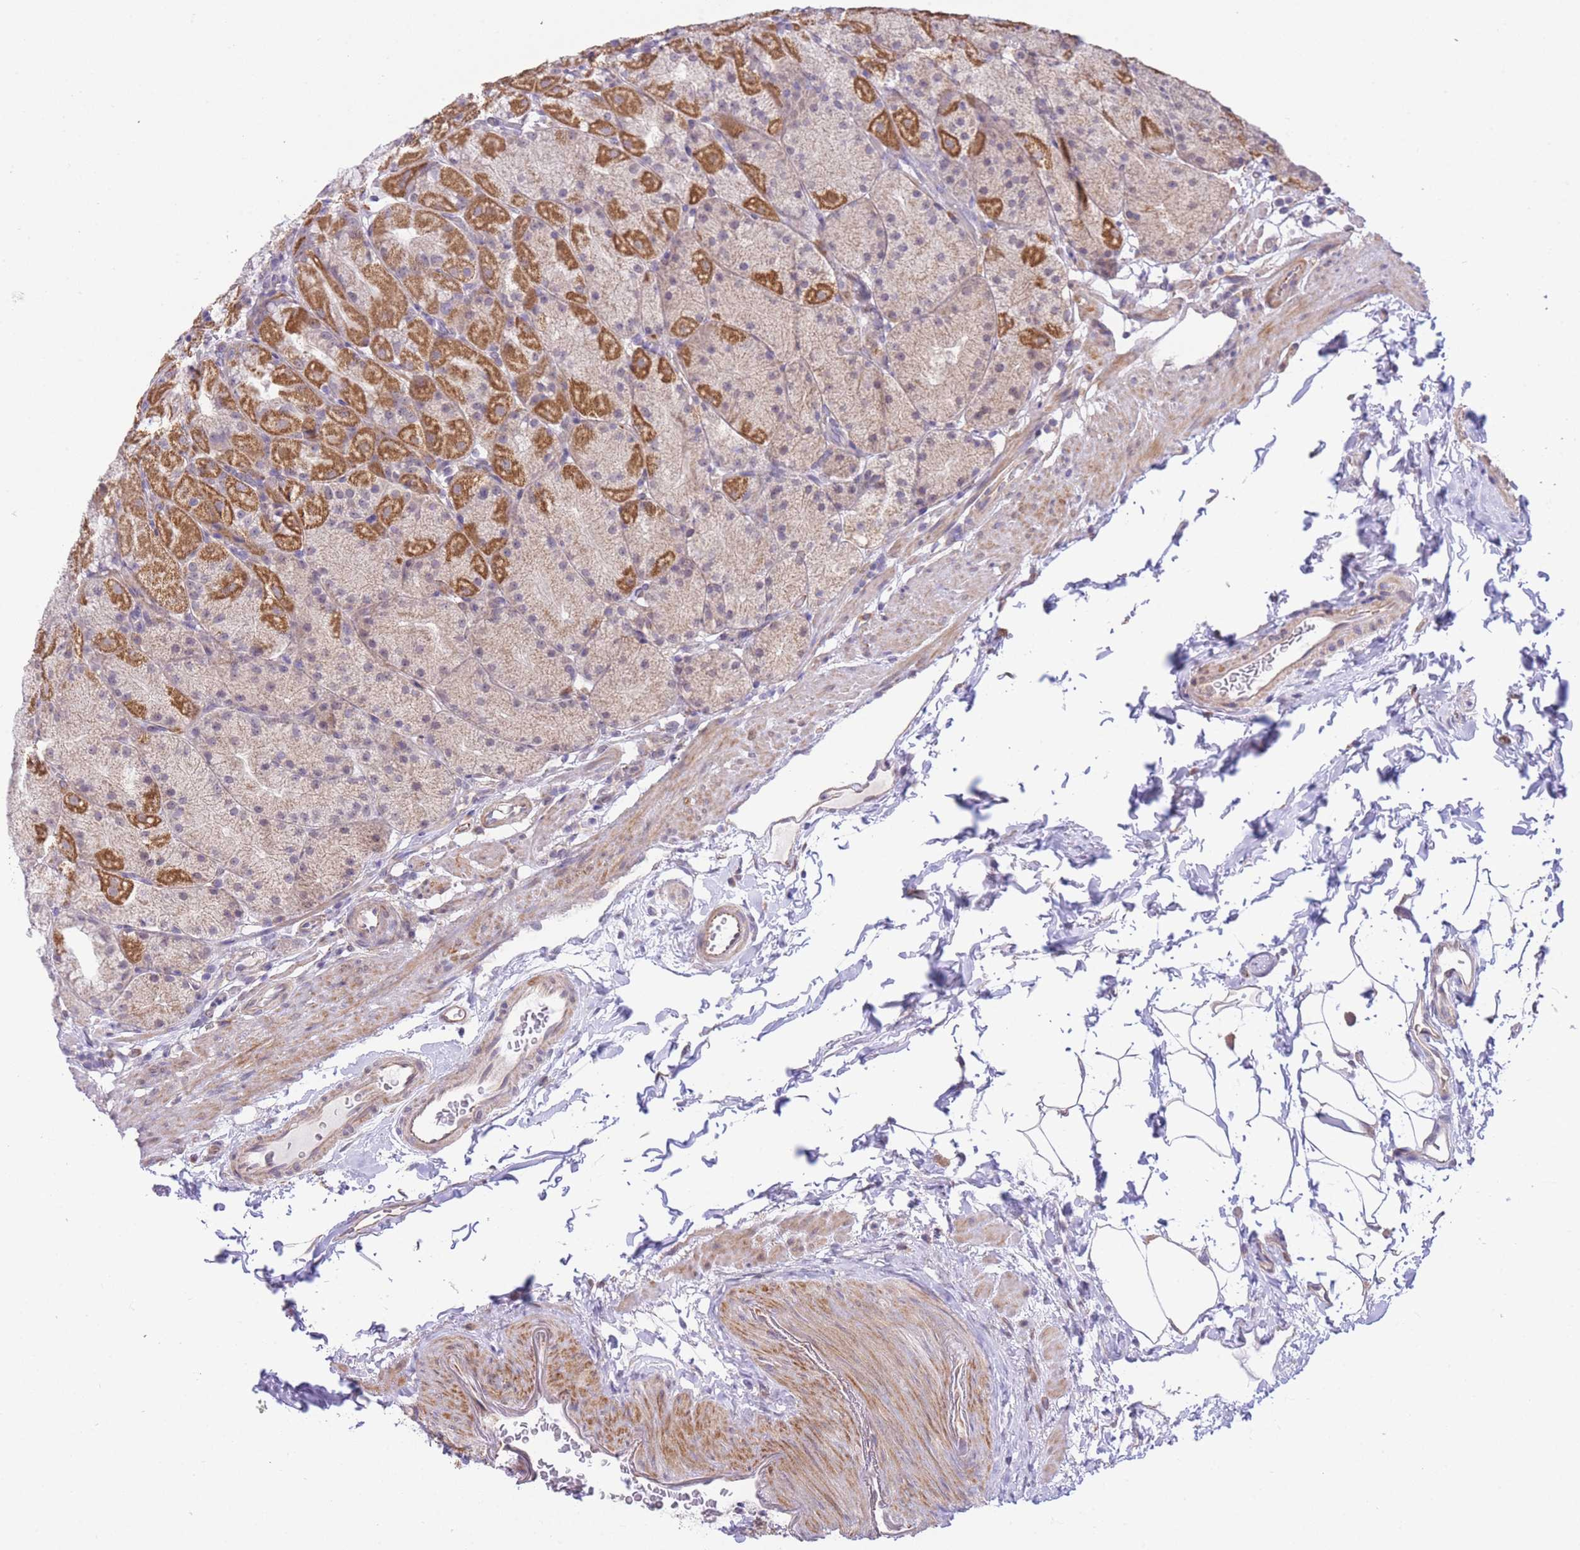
{"staining": {"intensity": "moderate", "quantity": "25%-75%", "location": "cytoplasmic/membranous"}, "tissue": "stomach", "cell_type": "Glandular cells", "image_type": "normal", "snomed": [{"axis": "morphology", "description": "Normal tissue, NOS"}, {"axis": "topography", "description": "Stomach, upper"}, {"axis": "topography", "description": "Stomach, lower"}], "caption": "Unremarkable stomach demonstrates moderate cytoplasmic/membranous staining in about 25%-75% of glandular cells, visualized by immunohistochemistry.", "gene": "CTBP1", "patient": {"sex": "male", "age": 67}}